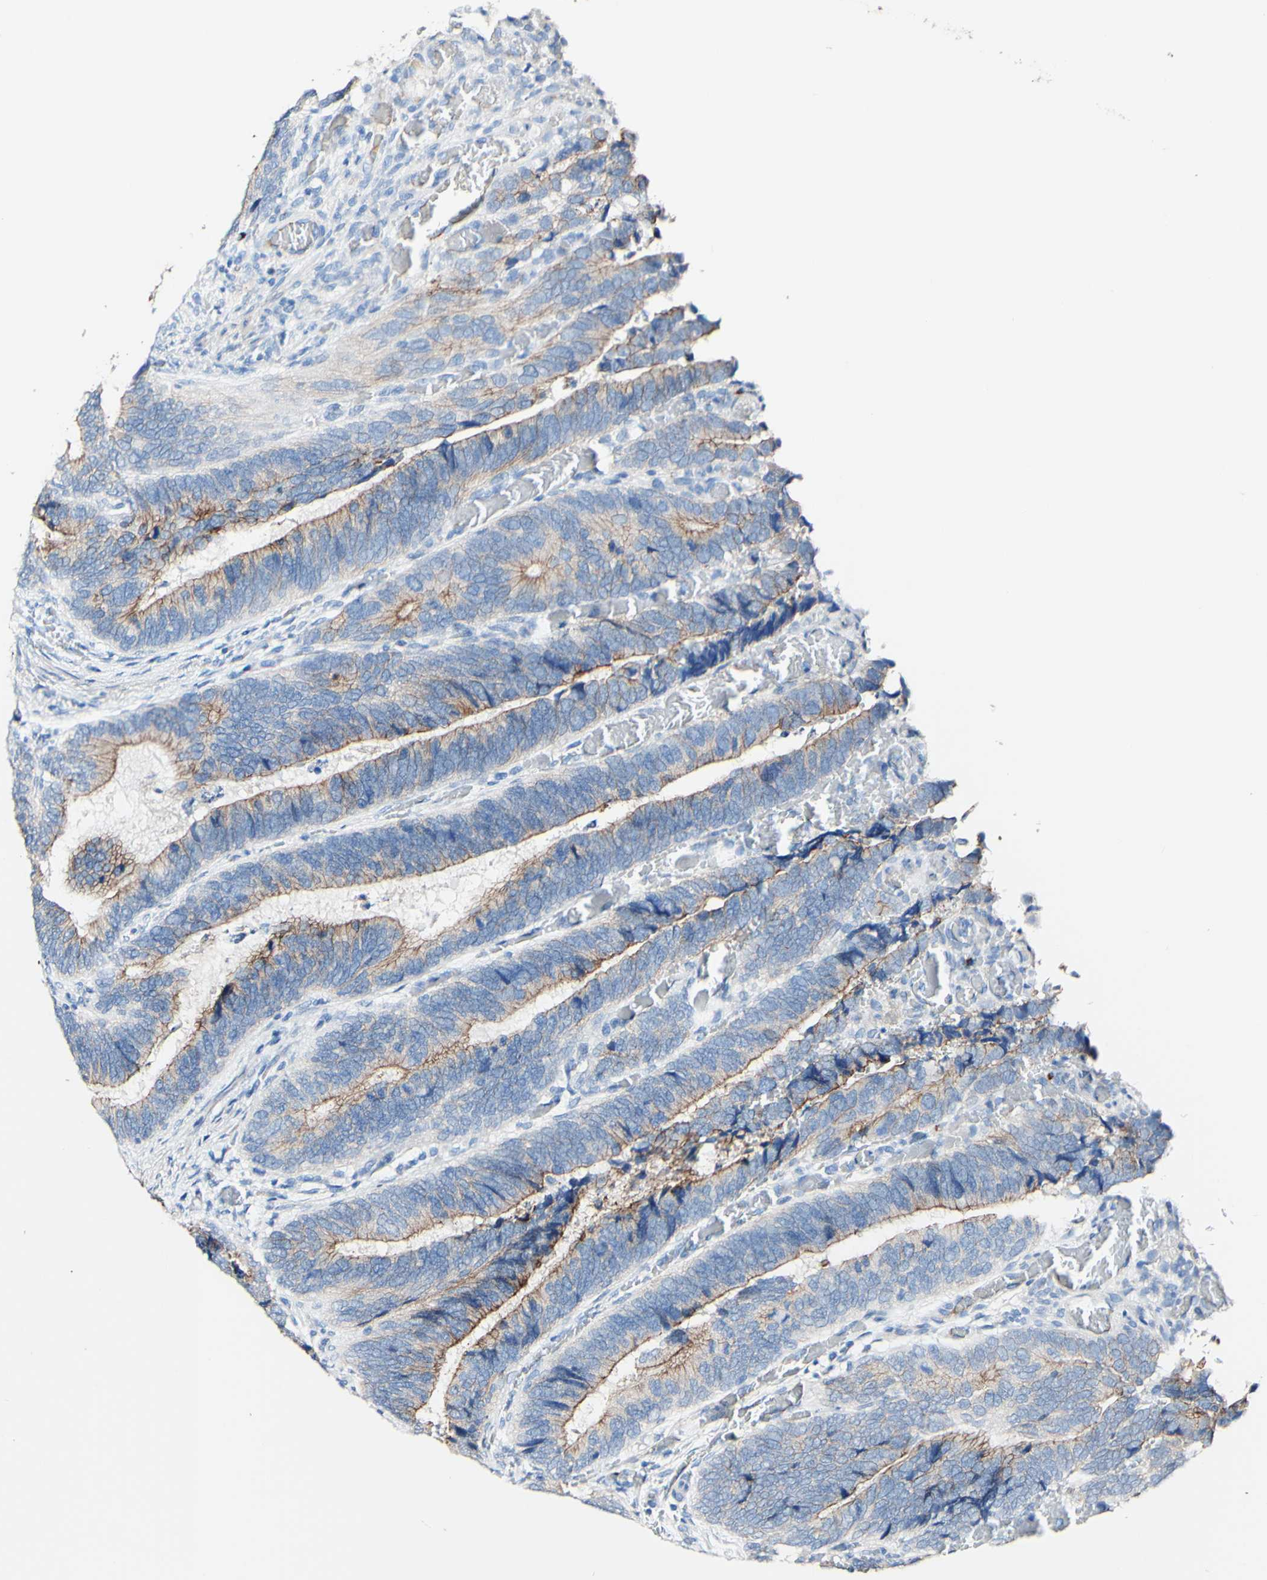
{"staining": {"intensity": "moderate", "quantity": ">75%", "location": "cytoplasmic/membranous"}, "tissue": "colorectal cancer", "cell_type": "Tumor cells", "image_type": "cancer", "snomed": [{"axis": "morphology", "description": "Adenocarcinoma, NOS"}, {"axis": "topography", "description": "Colon"}], "caption": "About >75% of tumor cells in human colorectal cancer exhibit moderate cytoplasmic/membranous protein expression as visualized by brown immunohistochemical staining.", "gene": "DSC2", "patient": {"sex": "male", "age": 72}}